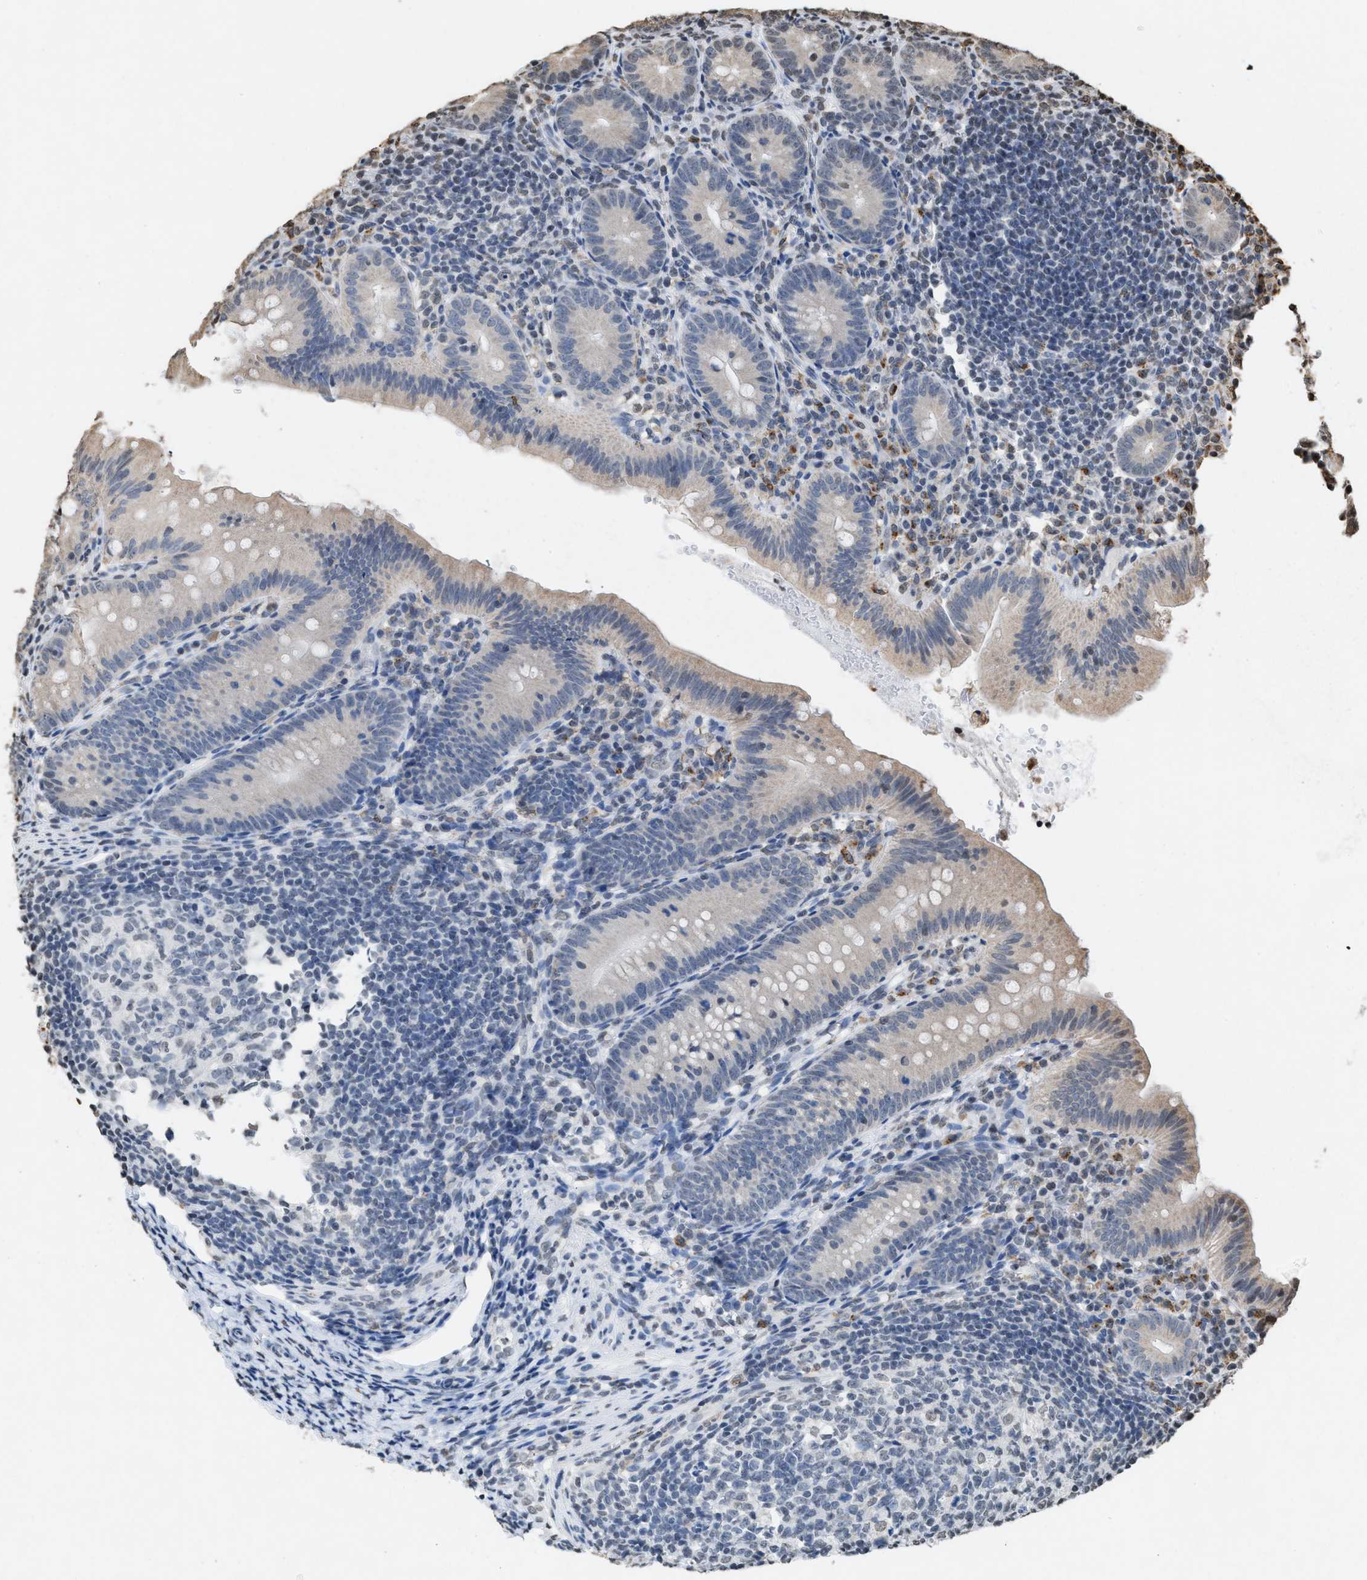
{"staining": {"intensity": "weak", "quantity": "25%-75%", "location": "cytoplasmic/membranous,nuclear"}, "tissue": "appendix", "cell_type": "Glandular cells", "image_type": "normal", "snomed": [{"axis": "morphology", "description": "Normal tissue, NOS"}, {"axis": "topography", "description": "Appendix"}], "caption": "A brown stain highlights weak cytoplasmic/membranous,nuclear positivity of a protein in glandular cells of unremarkable appendix.", "gene": "NUP88", "patient": {"sex": "male", "age": 1}}